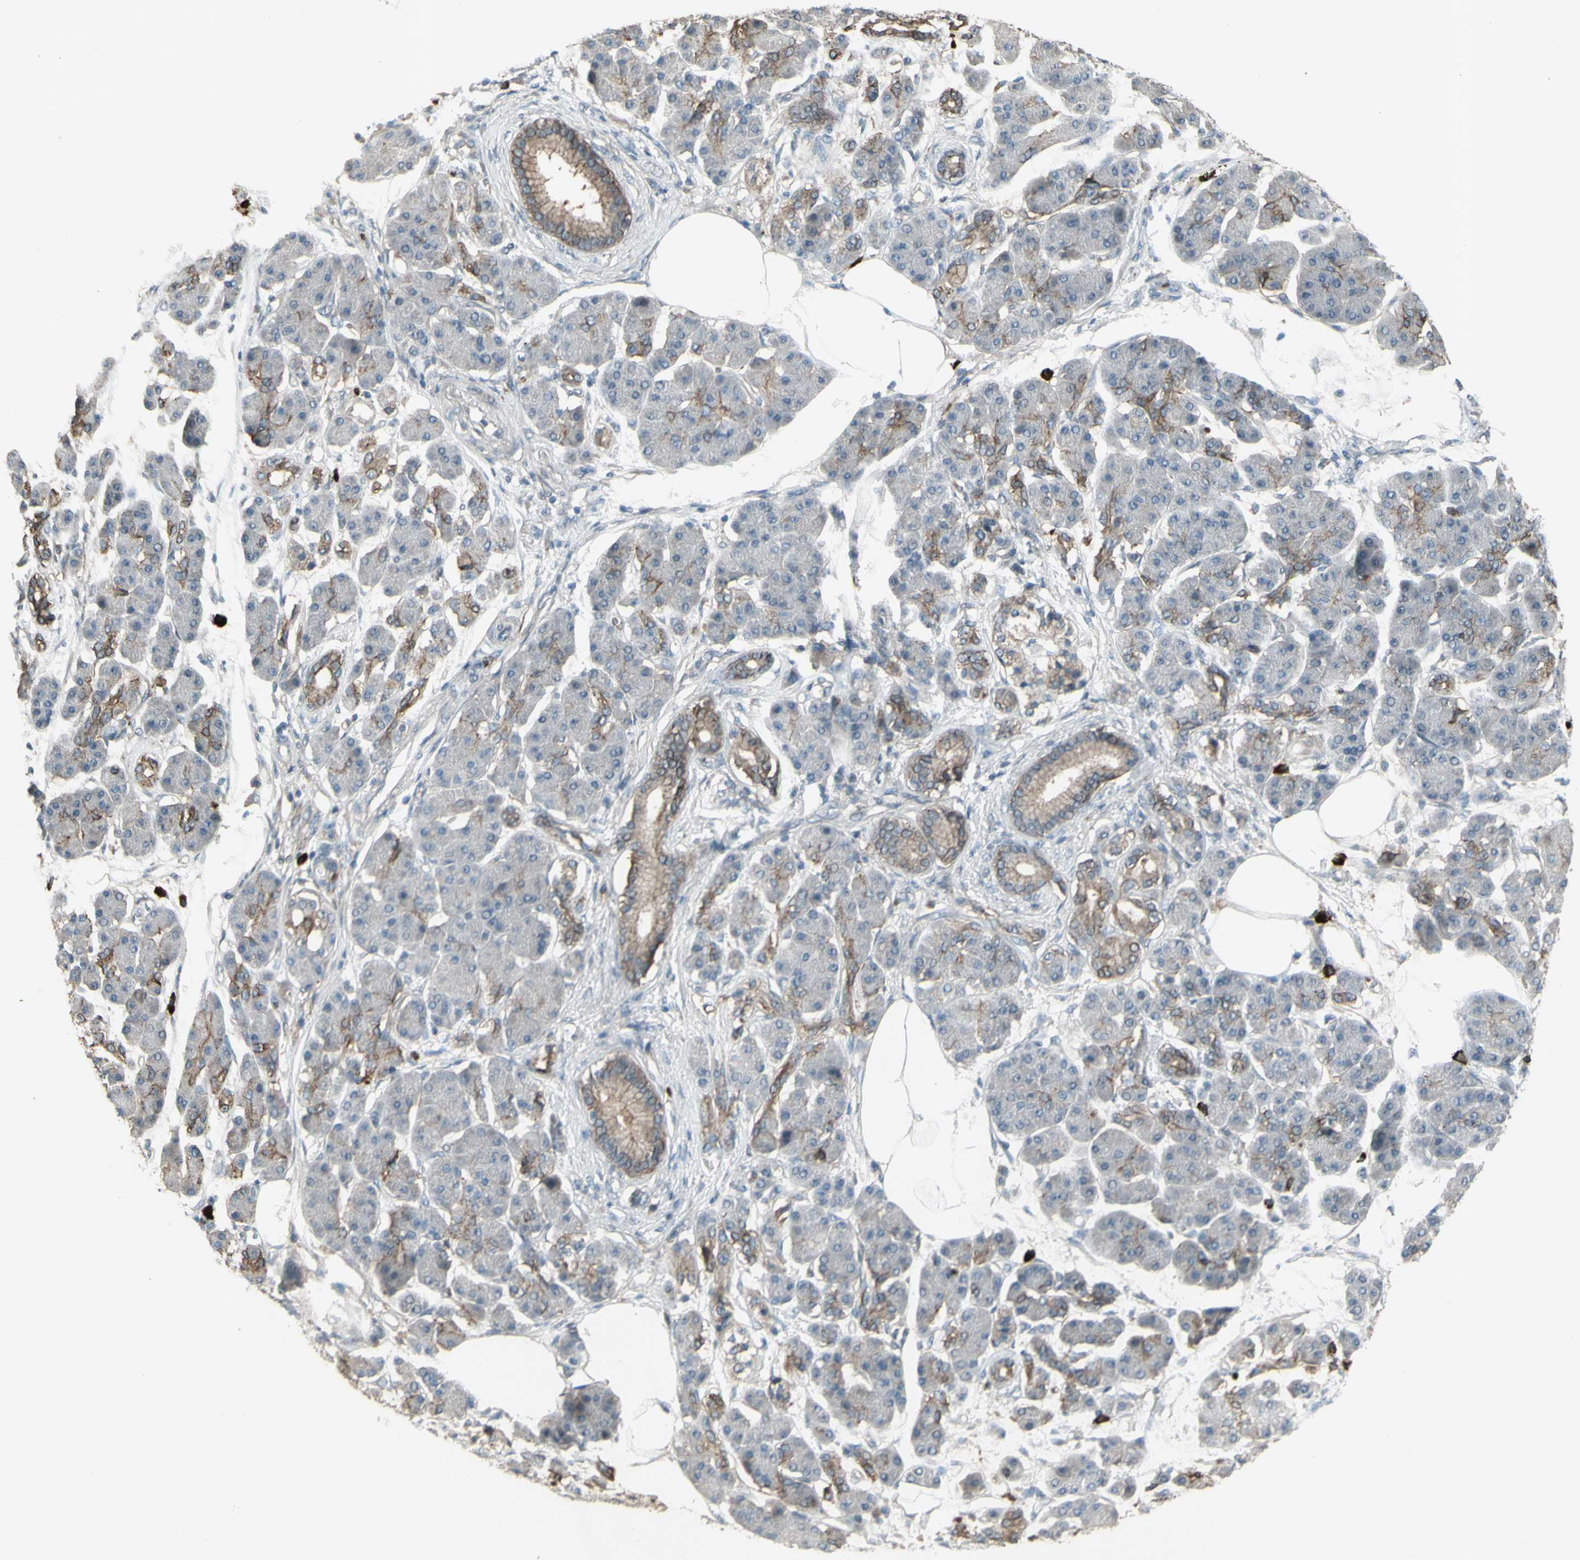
{"staining": {"intensity": "weak", "quantity": ">75%", "location": "cytoplasmic/membranous"}, "tissue": "pancreatic cancer", "cell_type": "Tumor cells", "image_type": "cancer", "snomed": [{"axis": "morphology", "description": "Adenocarcinoma, NOS"}, {"axis": "morphology", "description": "Adenocarcinoma, metastatic, NOS"}, {"axis": "topography", "description": "Lymph node"}, {"axis": "topography", "description": "Pancreas"}, {"axis": "topography", "description": "Duodenum"}], "caption": "There is low levels of weak cytoplasmic/membranous staining in tumor cells of pancreatic cancer (metastatic adenocarcinoma), as demonstrated by immunohistochemical staining (brown color).", "gene": "GRAMD1B", "patient": {"sex": "female", "age": 64}}